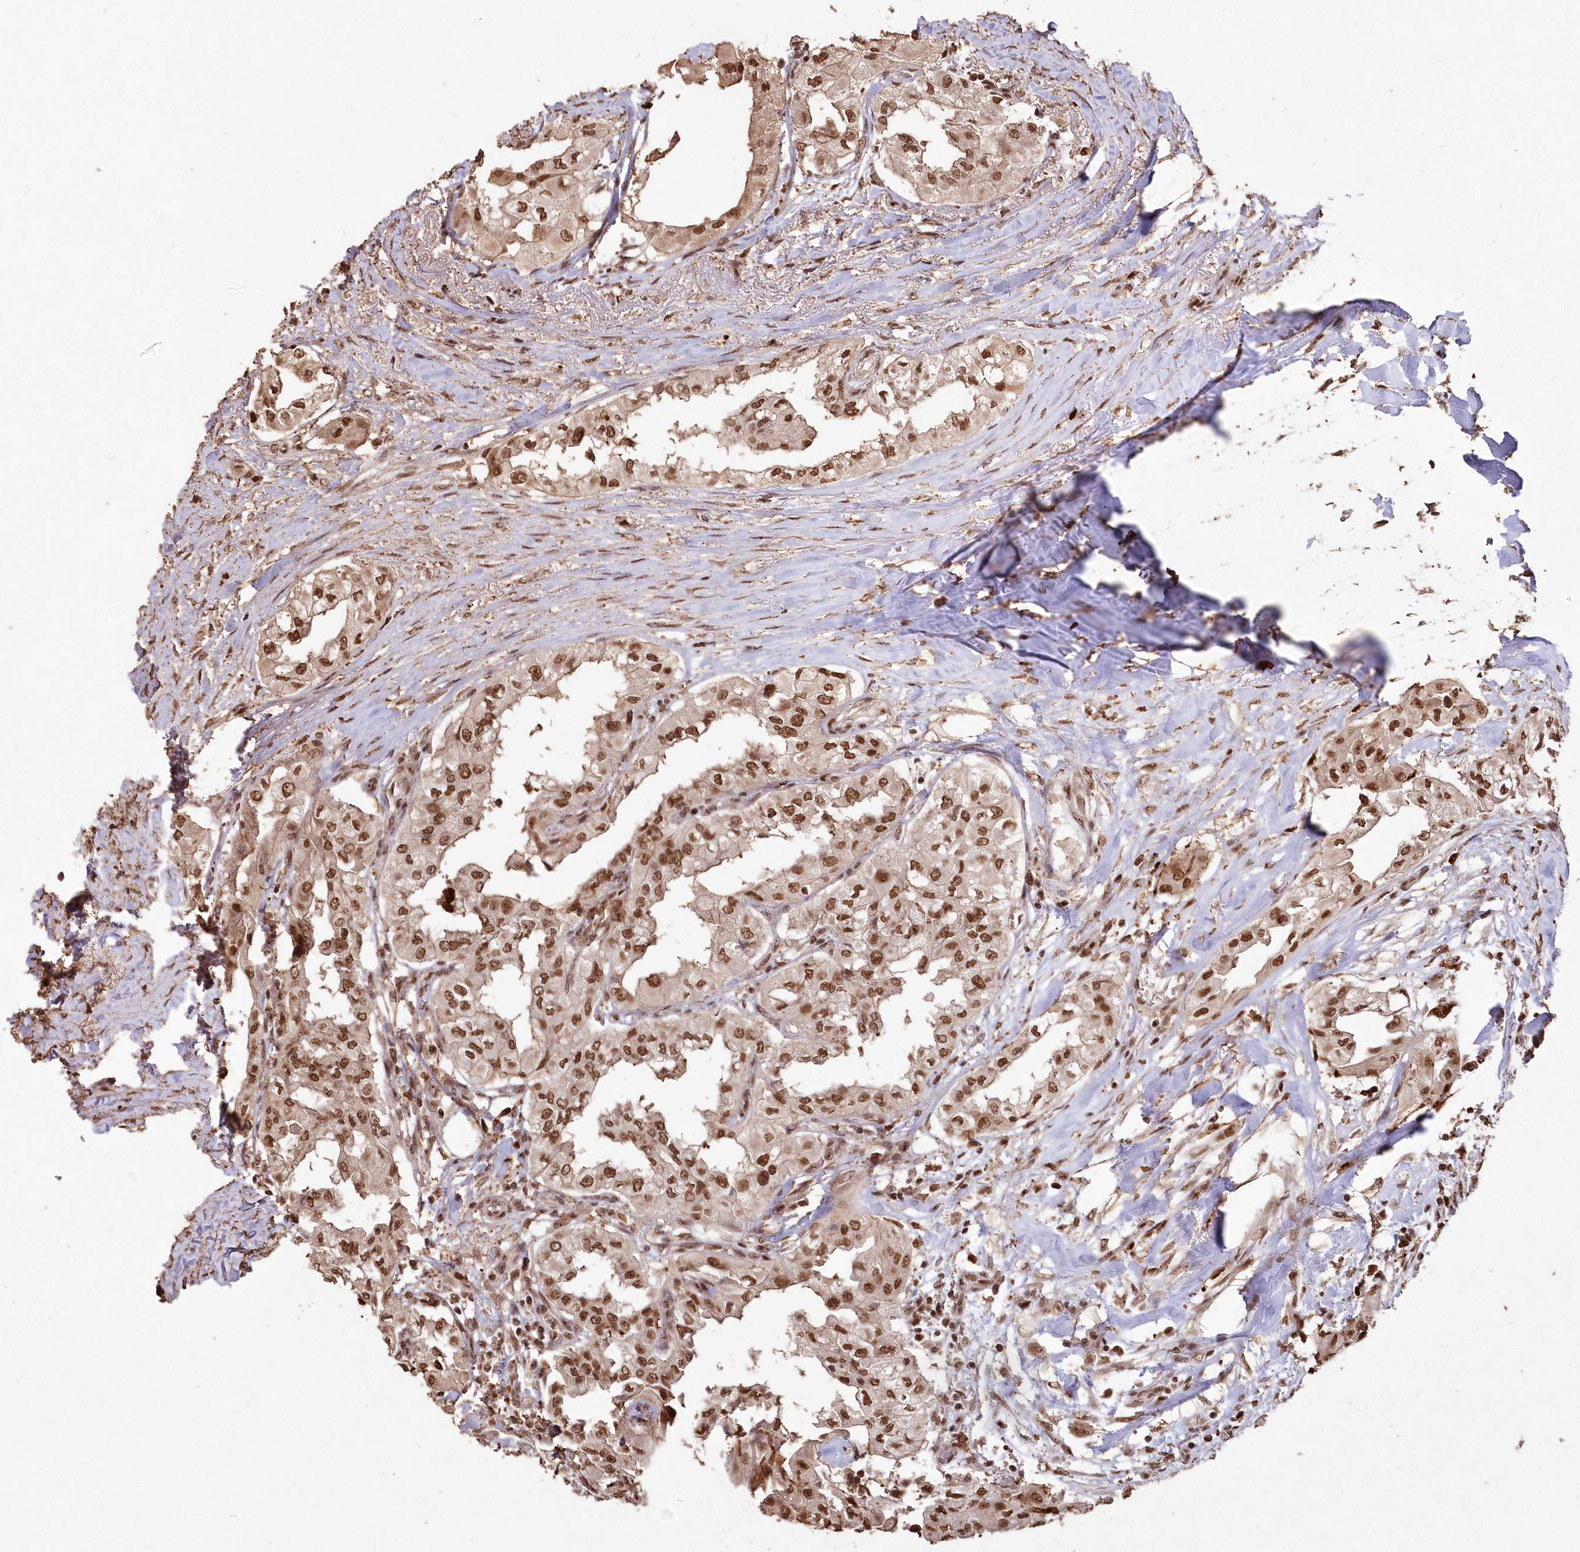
{"staining": {"intensity": "moderate", "quantity": ">75%", "location": "nuclear"}, "tissue": "thyroid cancer", "cell_type": "Tumor cells", "image_type": "cancer", "snomed": [{"axis": "morphology", "description": "Papillary adenocarcinoma, NOS"}, {"axis": "topography", "description": "Thyroid gland"}], "caption": "Immunohistochemistry (IHC) staining of thyroid cancer (papillary adenocarcinoma), which shows medium levels of moderate nuclear positivity in about >75% of tumor cells indicating moderate nuclear protein positivity. The staining was performed using DAB (3,3'-diaminobenzidine) (brown) for protein detection and nuclei were counterstained in hematoxylin (blue).", "gene": "PDS5A", "patient": {"sex": "female", "age": 59}}